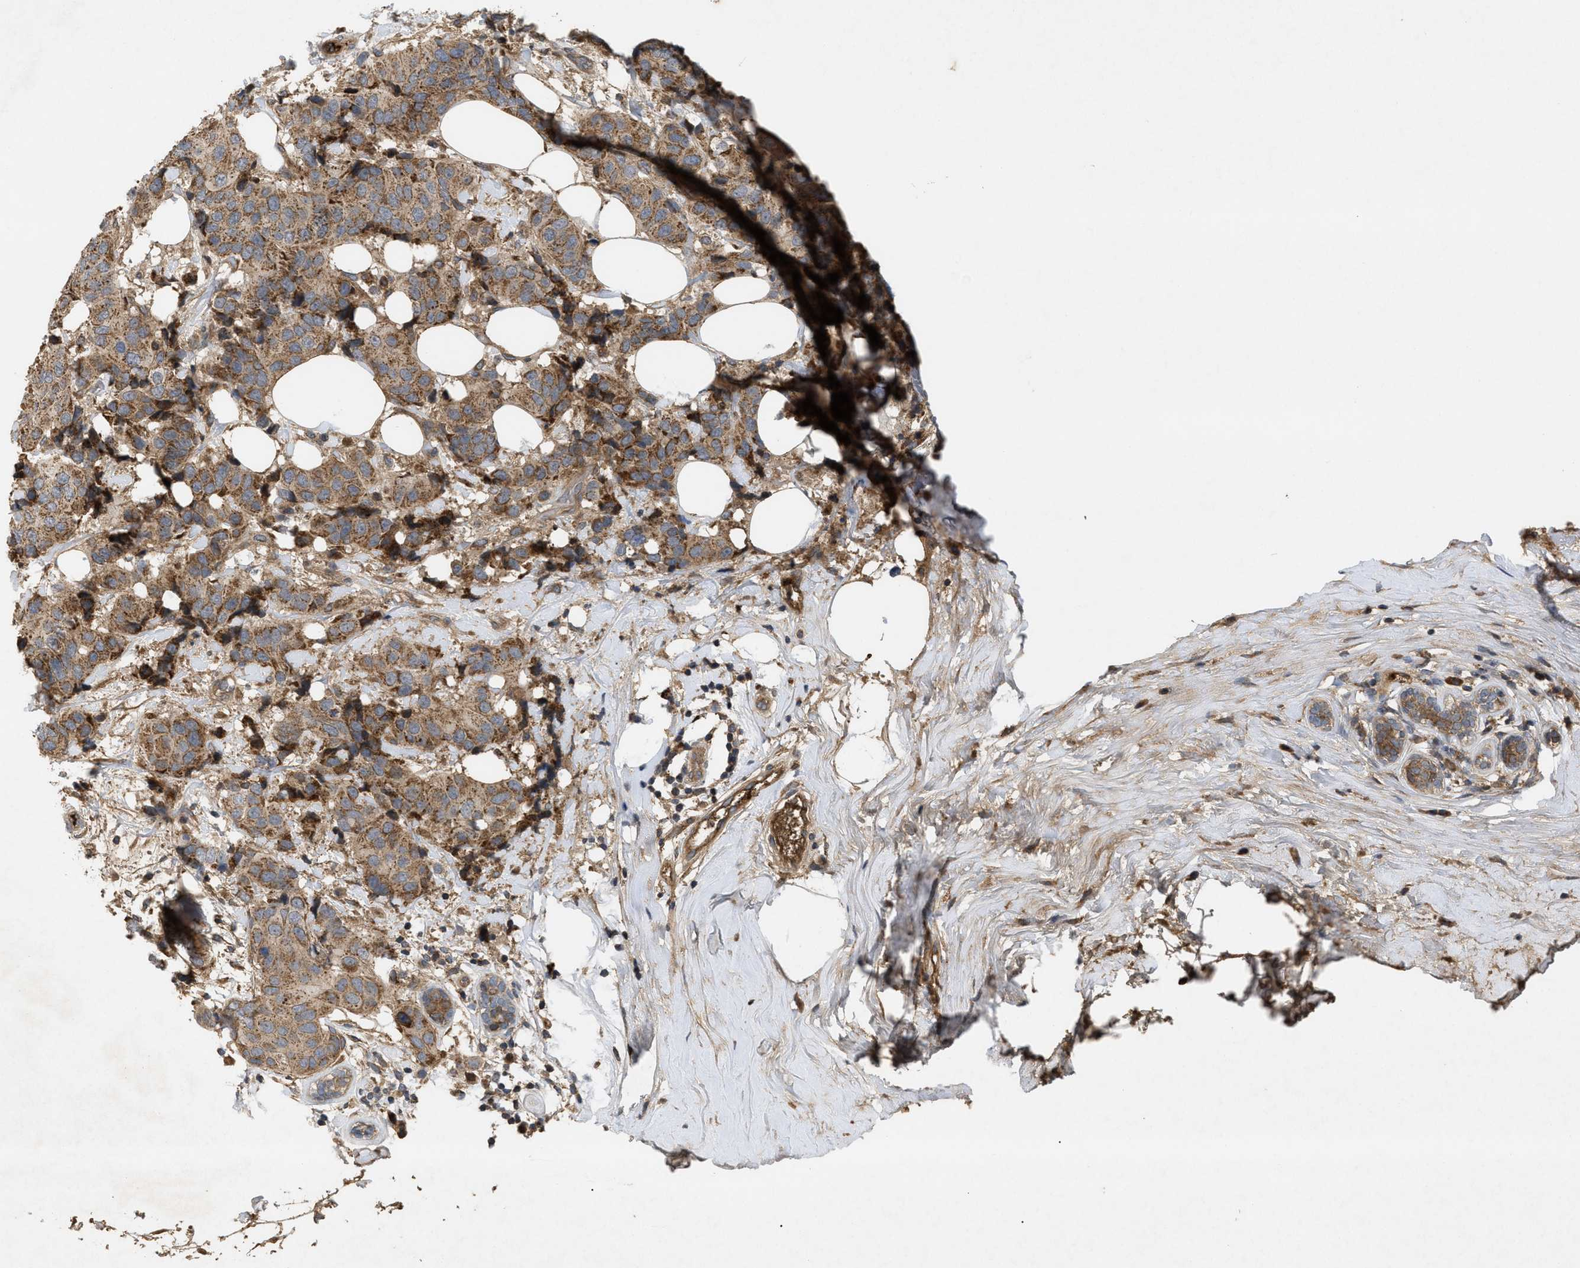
{"staining": {"intensity": "moderate", "quantity": ">75%", "location": "cytoplasmic/membranous"}, "tissue": "breast cancer", "cell_type": "Tumor cells", "image_type": "cancer", "snomed": [{"axis": "morphology", "description": "Normal tissue, NOS"}, {"axis": "morphology", "description": "Duct carcinoma"}, {"axis": "topography", "description": "Breast"}], "caption": "About >75% of tumor cells in human breast cancer (invasive ductal carcinoma) exhibit moderate cytoplasmic/membranous protein positivity as visualized by brown immunohistochemical staining.", "gene": "RAB2A", "patient": {"sex": "female", "age": 39}}